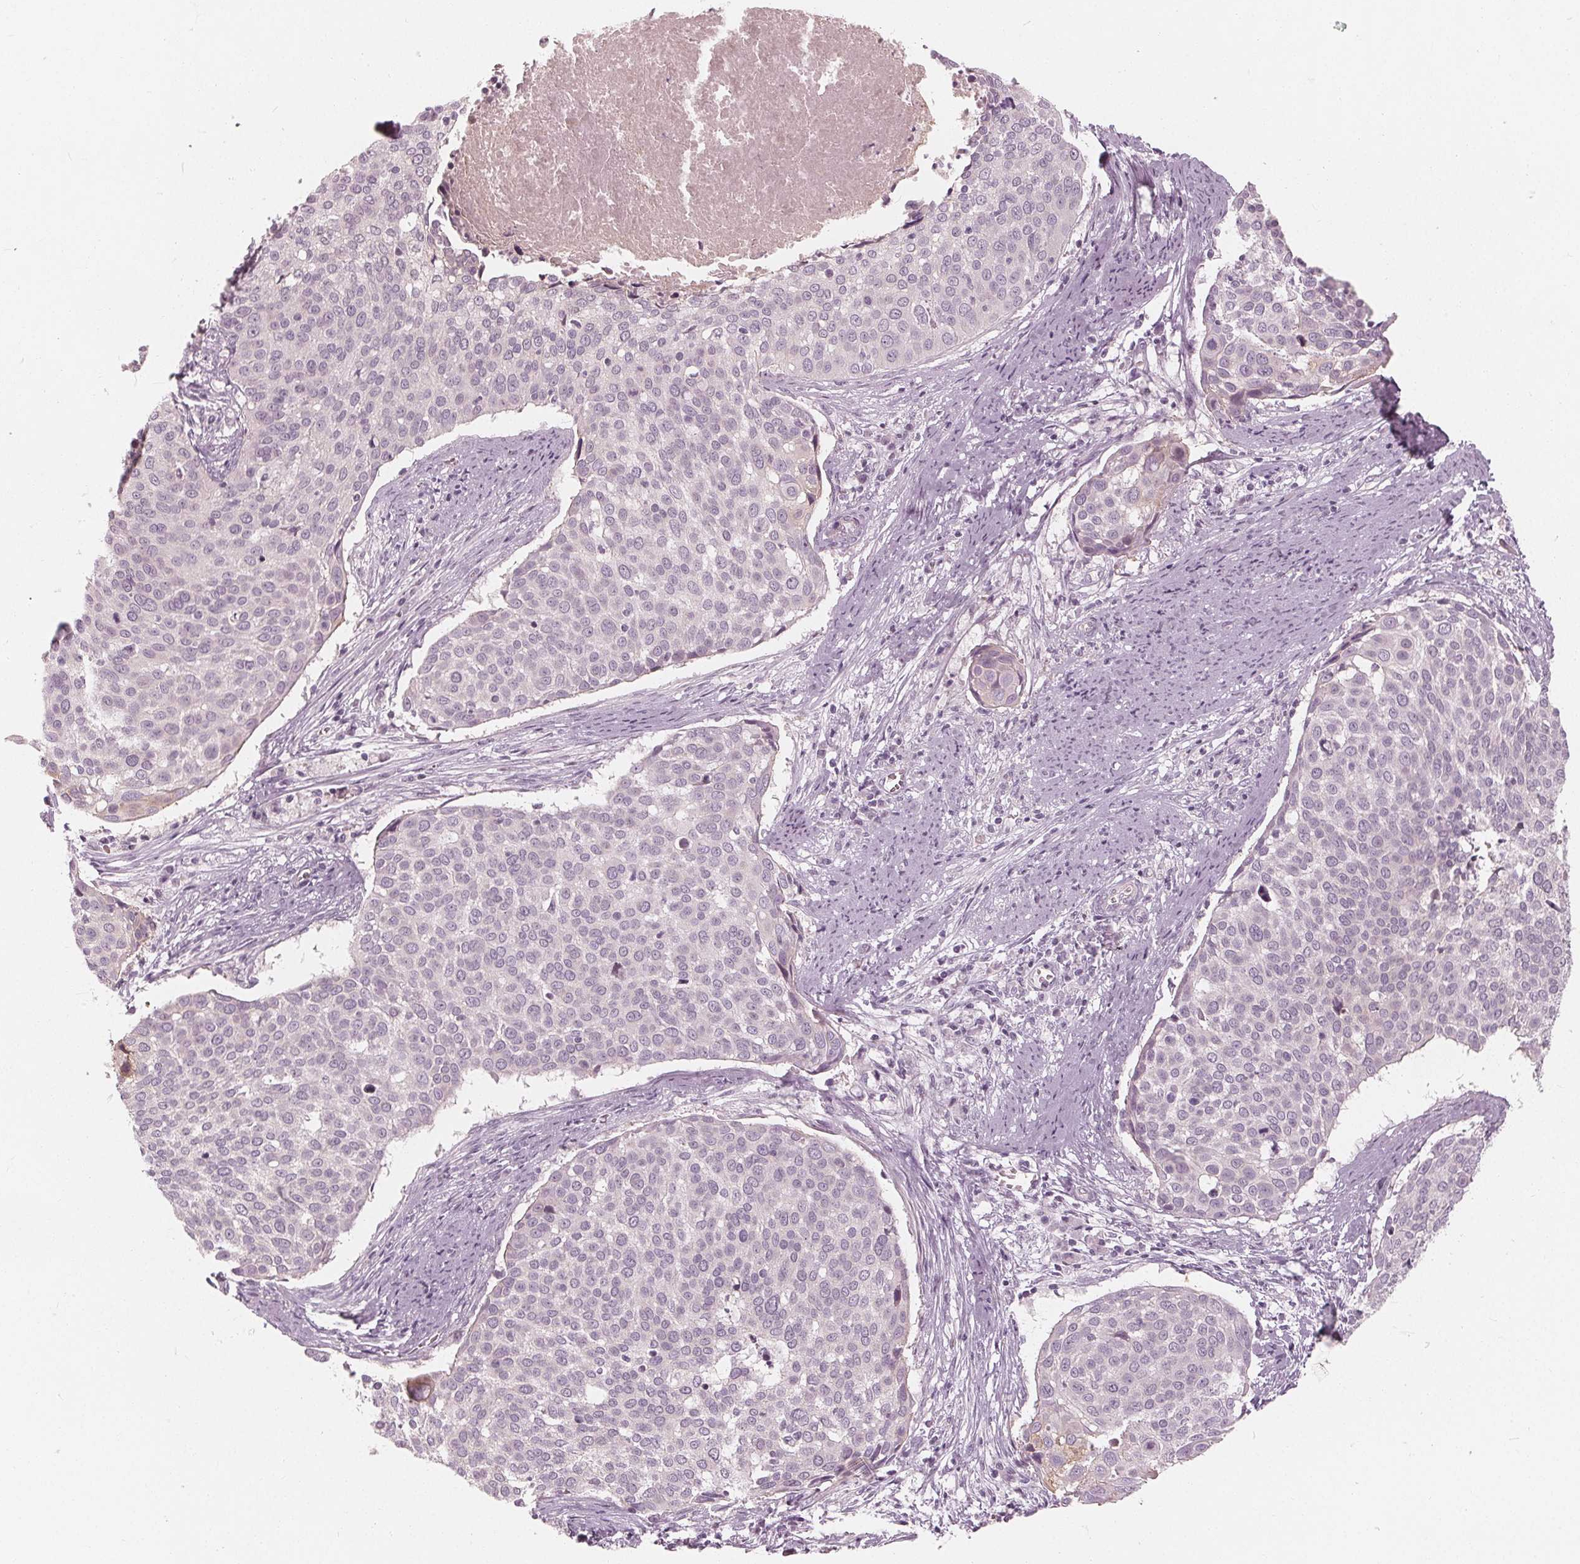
{"staining": {"intensity": "negative", "quantity": "none", "location": "none"}, "tissue": "cervical cancer", "cell_type": "Tumor cells", "image_type": "cancer", "snomed": [{"axis": "morphology", "description": "Squamous cell carcinoma, NOS"}, {"axis": "topography", "description": "Cervix"}], "caption": "Tumor cells show no significant positivity in squamous cell carcinoma (cervical). (DAB (3,3'-diaminobenzidine) immunohistochemistry with hematoxylin counter stain).", "gene": "SAT2", "patient": {"sex": "female", "age": 39}}